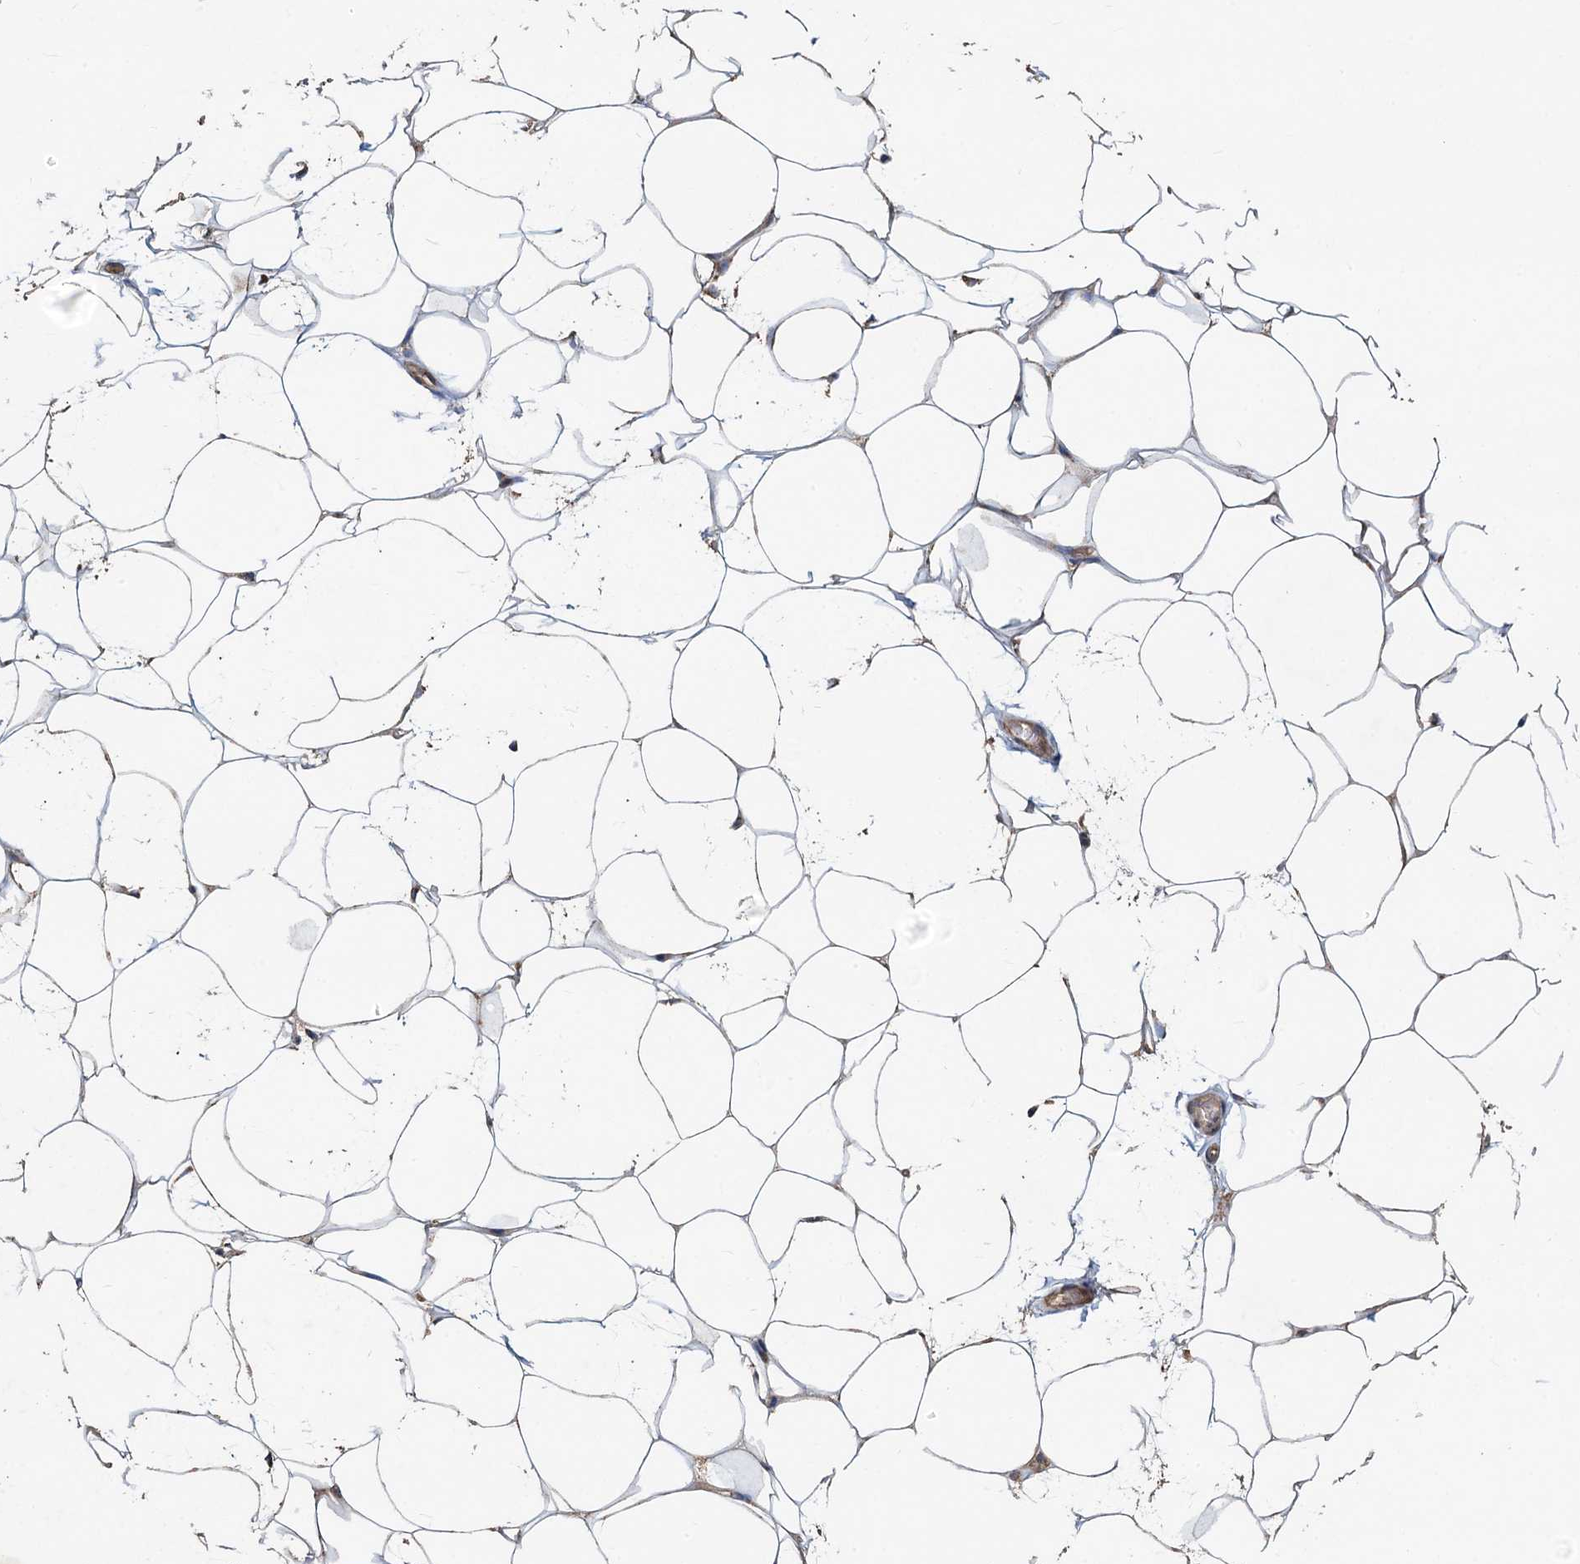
{"staining": {"intensity": "moderate", "quantity": ">75%", "location": "cytoplasmic/membranous"}, "tissue": "adipose tissue", "cell_type": "Adipocytes", "image_type": "normal", "snomed": [{"axis": "morphology", "description": "Normal tissue, NOS"}, {"axis": "topography", "description": "Breast"}], "caption": "Adipocytes show medium levels of moderate cytoplasmic/membranous staining in approximately >75% of cells in normal human adipose tissue.", "gene": "SDS", "patient": {"sex": "female", "age": 26}}